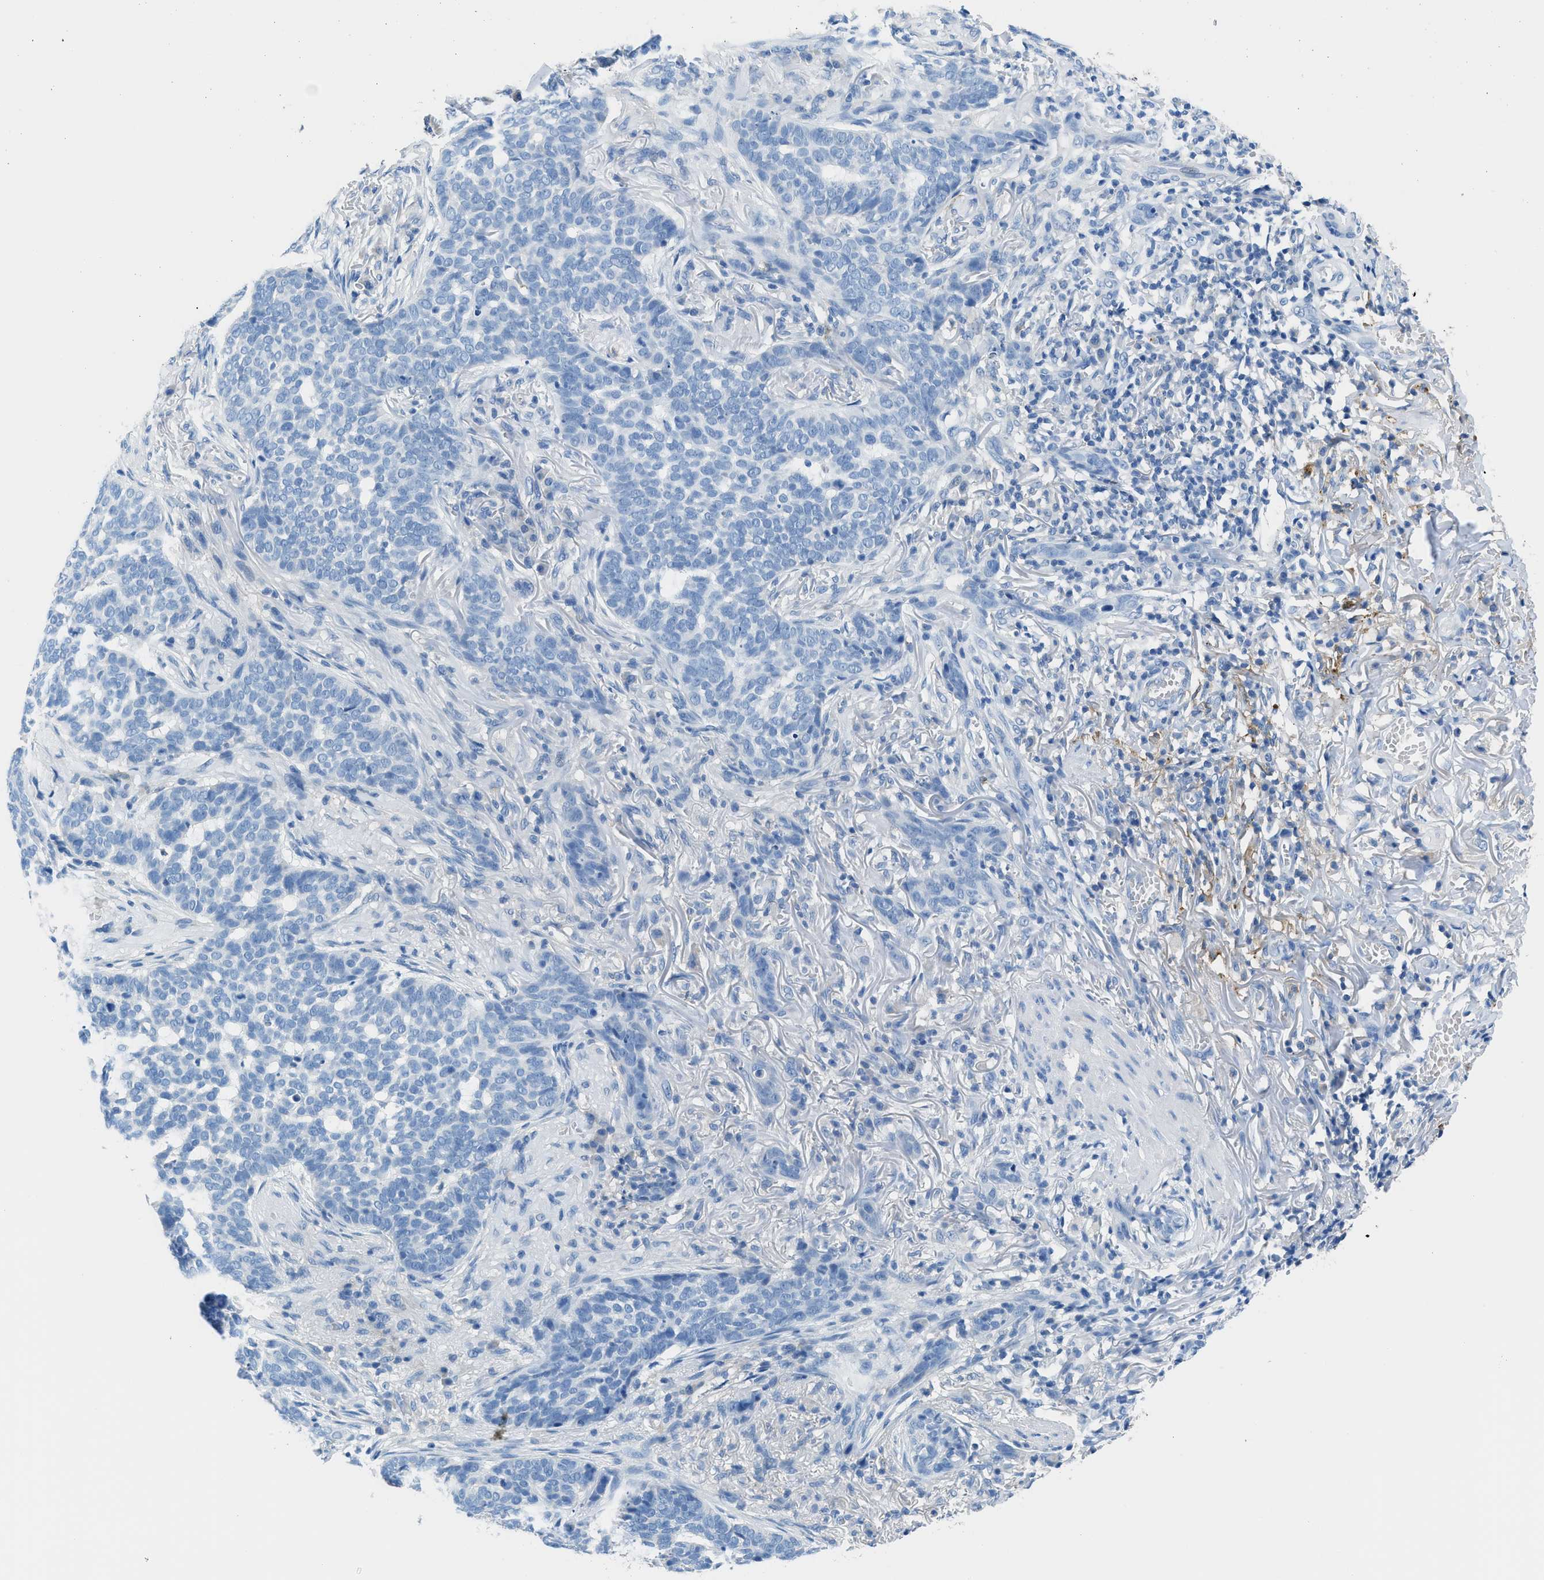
{"staining": {"intensity": "negative", "quantity": "none", "location": "none"}, "tissue": "skin cancer", "cell_type": "Tumor cells", "image_type": "cancer", "snomed": [{"axis": "morphology", "description": "Basal cell carcinoma"}, {"axis": "topography", "description": "Skin"}], "caption": "Tumor cells show no significant expression in skin basal cell carcinoma. (DAB (3,3'-diaminobenzidine) immunohistochemistry, high magnification).", "gene": "NEB", "patient": {"sex": "male", "age": 85}}